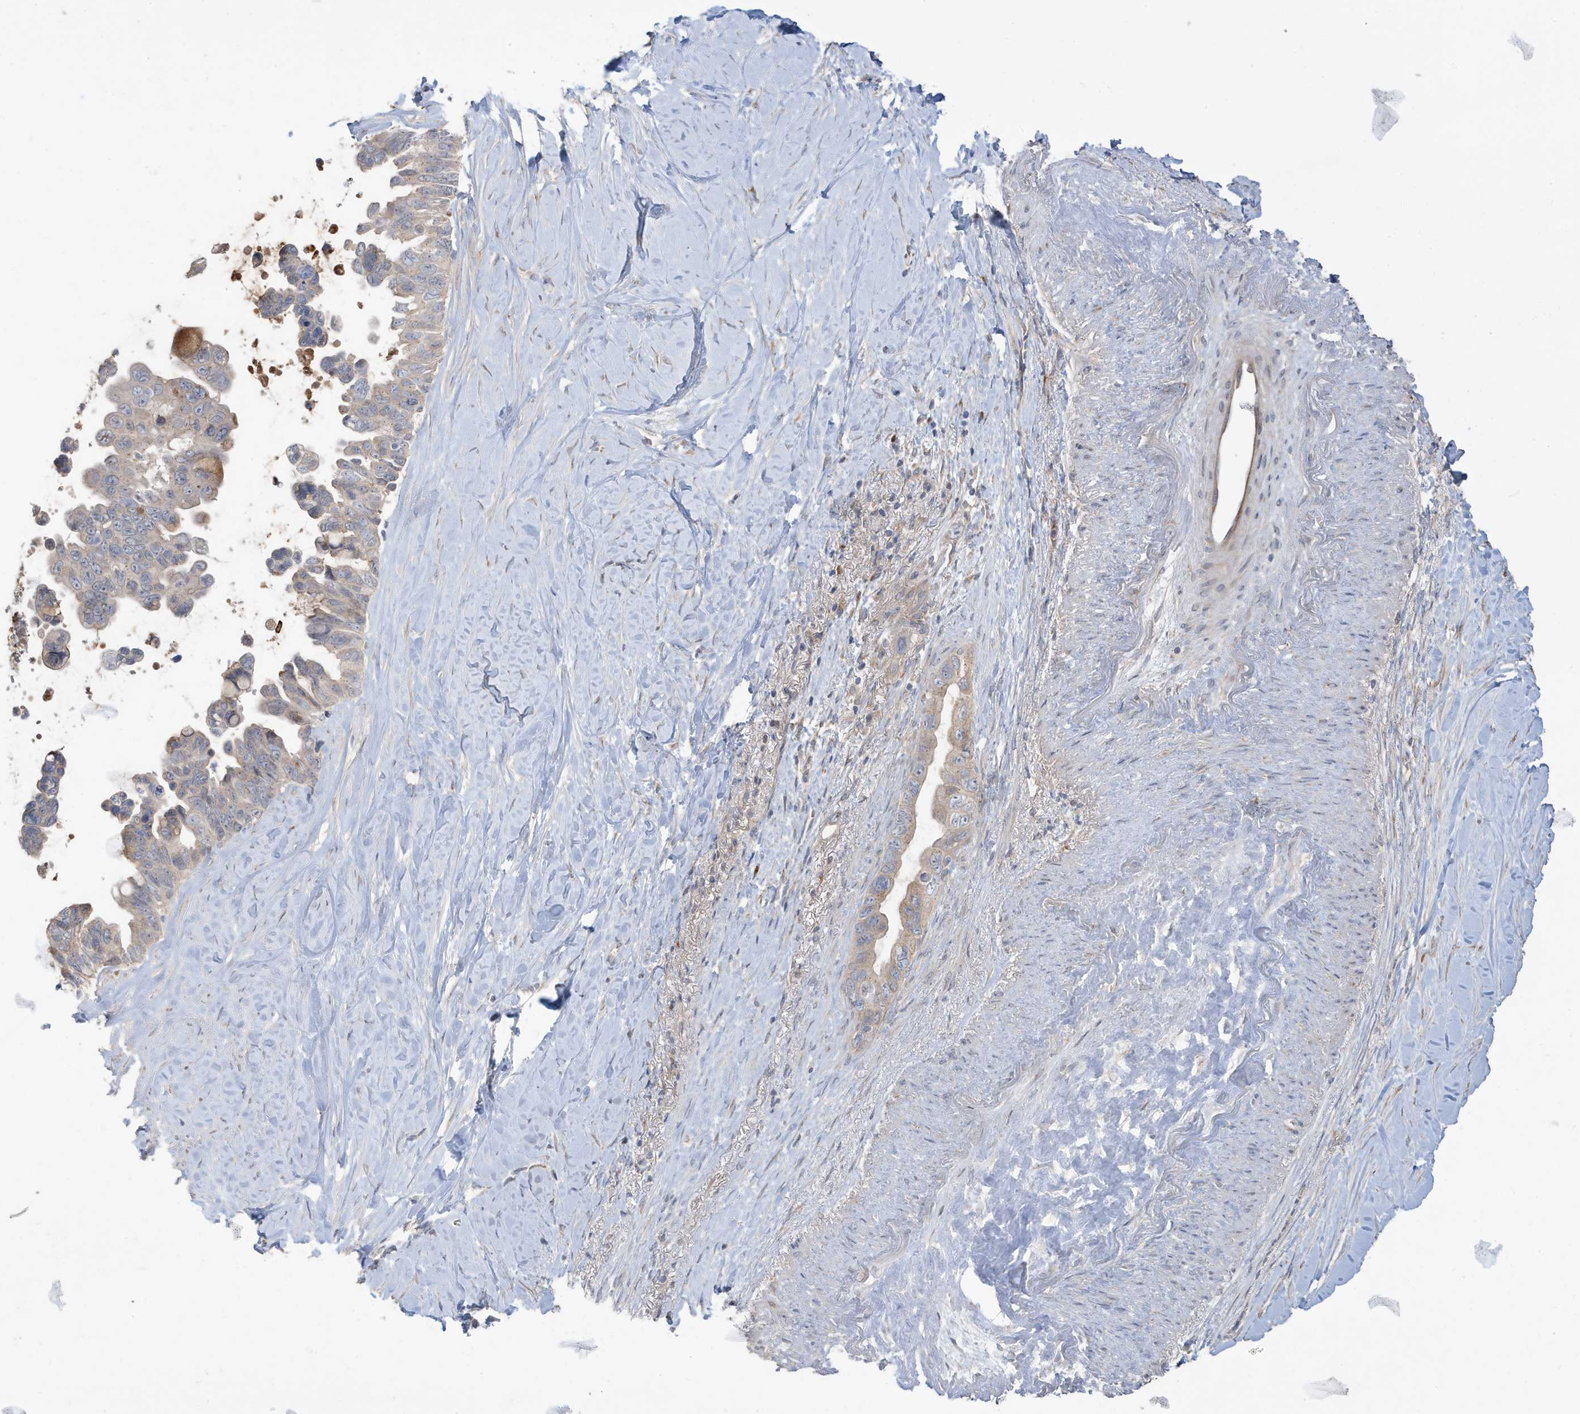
{"staining": {"intensity": "weak", "quantity": "<25%", "location": "cytoplasmic/membranous"}, "tissue": "pancreatic cancer", "cell_type": "Tumor cells", "image_type": "cancer", "snomed": [{"axis": "morphology", "description": "Adenocarcinoma, NOS"}, {"axis": "topography", "description": "Pancreas"}], "caption": "DAB immunohistochemical staining of human pancreatic cancer displays no significant positivity in tumor cells. (Stains: DAB IHC with hematoxylin counter stain, Microscopy: brightfield microscopy at high magnification).", "gene": "LAPTM4A", "patient": {"sex": "female", "age": 72}}